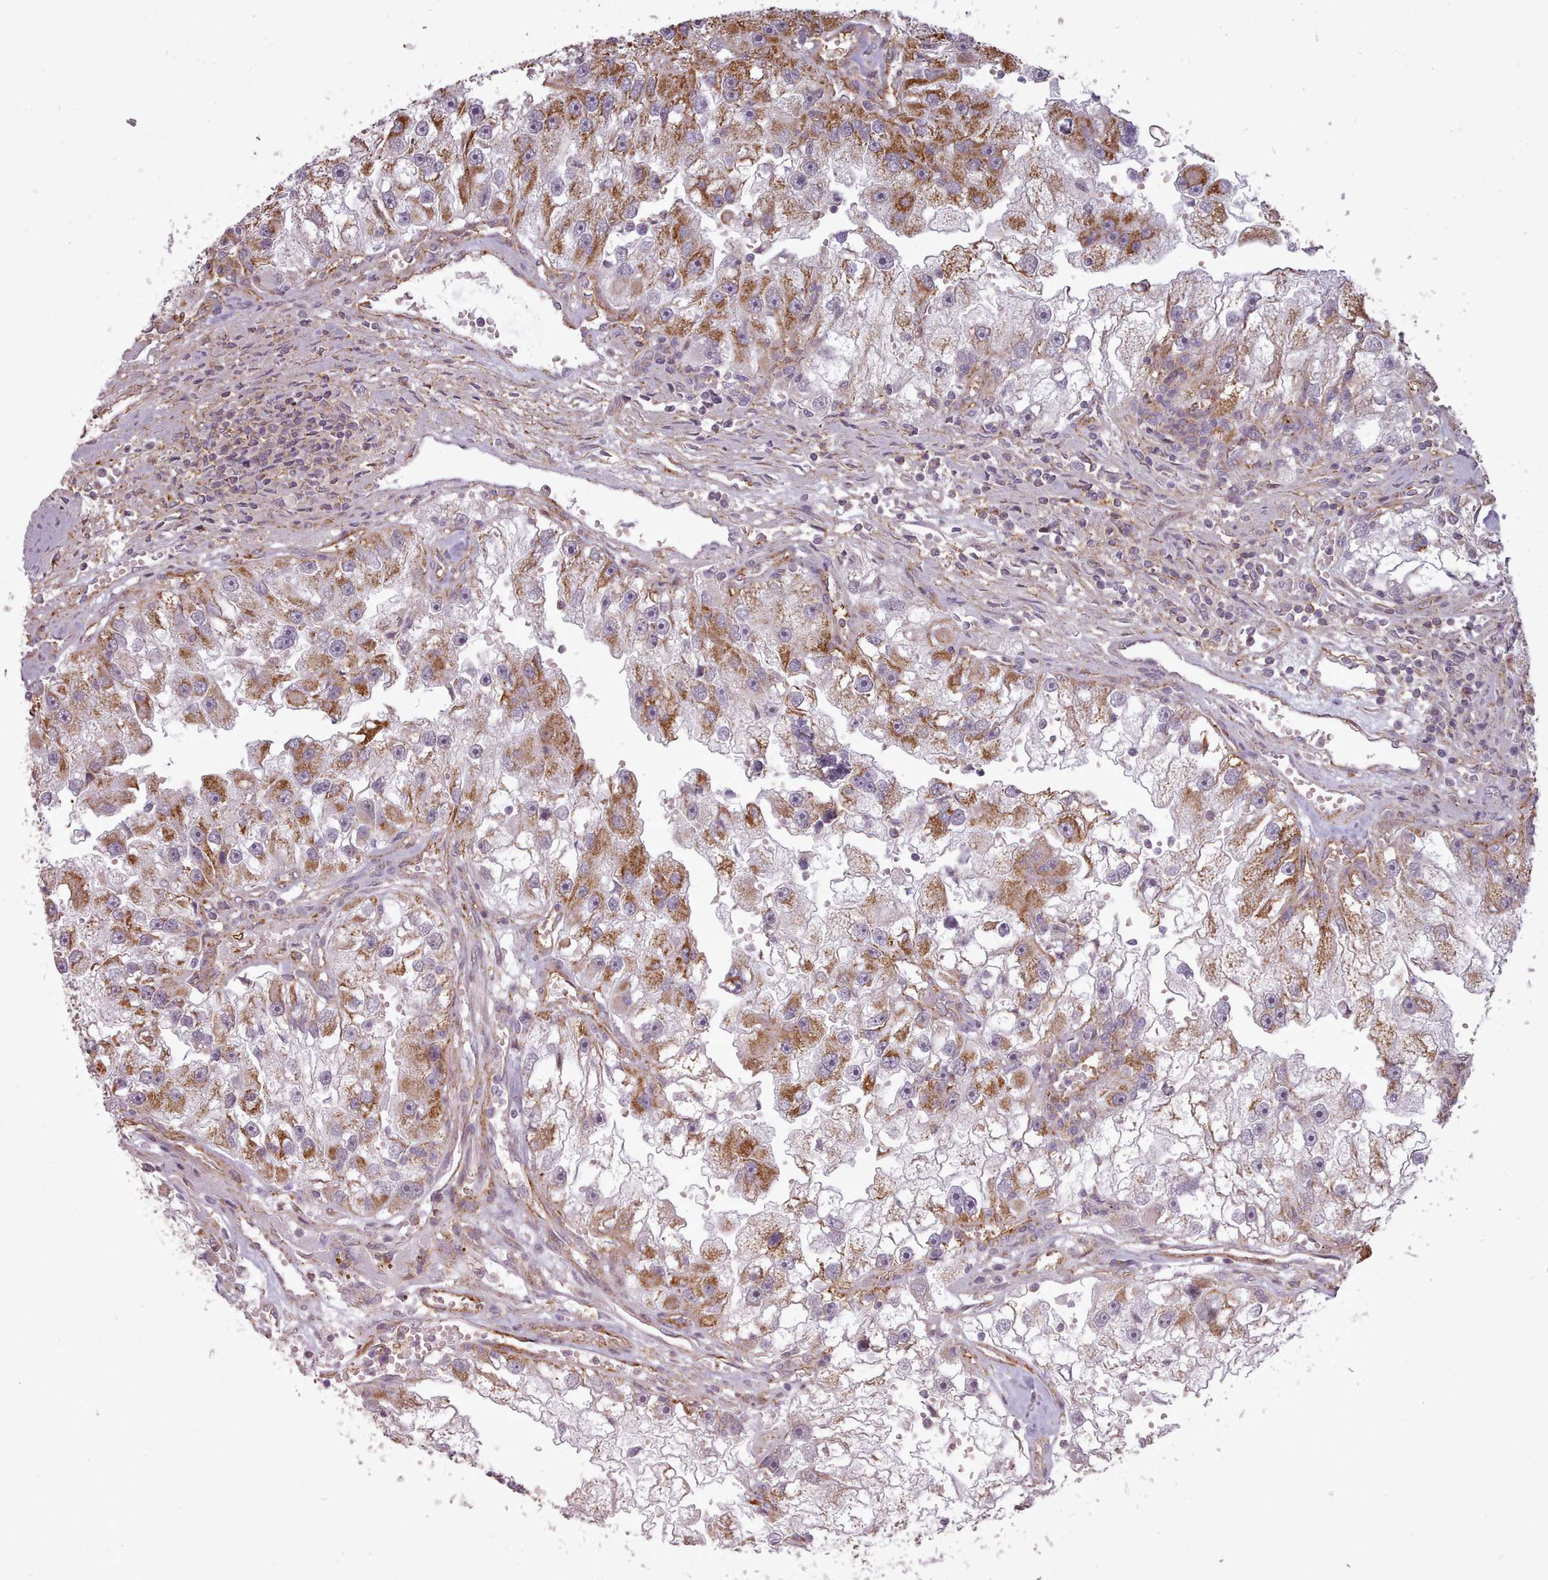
{"staining": {"intensity": "moderate", "quantity": ">75%", "location": "cytoplasmic/membranous"}, "tissue": "renal cancer", "cell_type": "Tumor cells", "image_type": "cancer", "snomed": [{"axis": "morphology", "description": "Adenocarcinoma, NOS"}, {"axis": "topography", "description": "Kidney"}], "caption": "Immunohistochemistry image of neoplastic tissue: renal adenocarcinoma stained using immunohistochemistry exhibits medium levels of moderate protein expression localized specifically in the cytoplasmic/membranous of tumor cells, appearing as a cytoplasmic/membranous brown color.", "gene": "ZMYM4", "patient": {"sex": "male", "age": 63}}